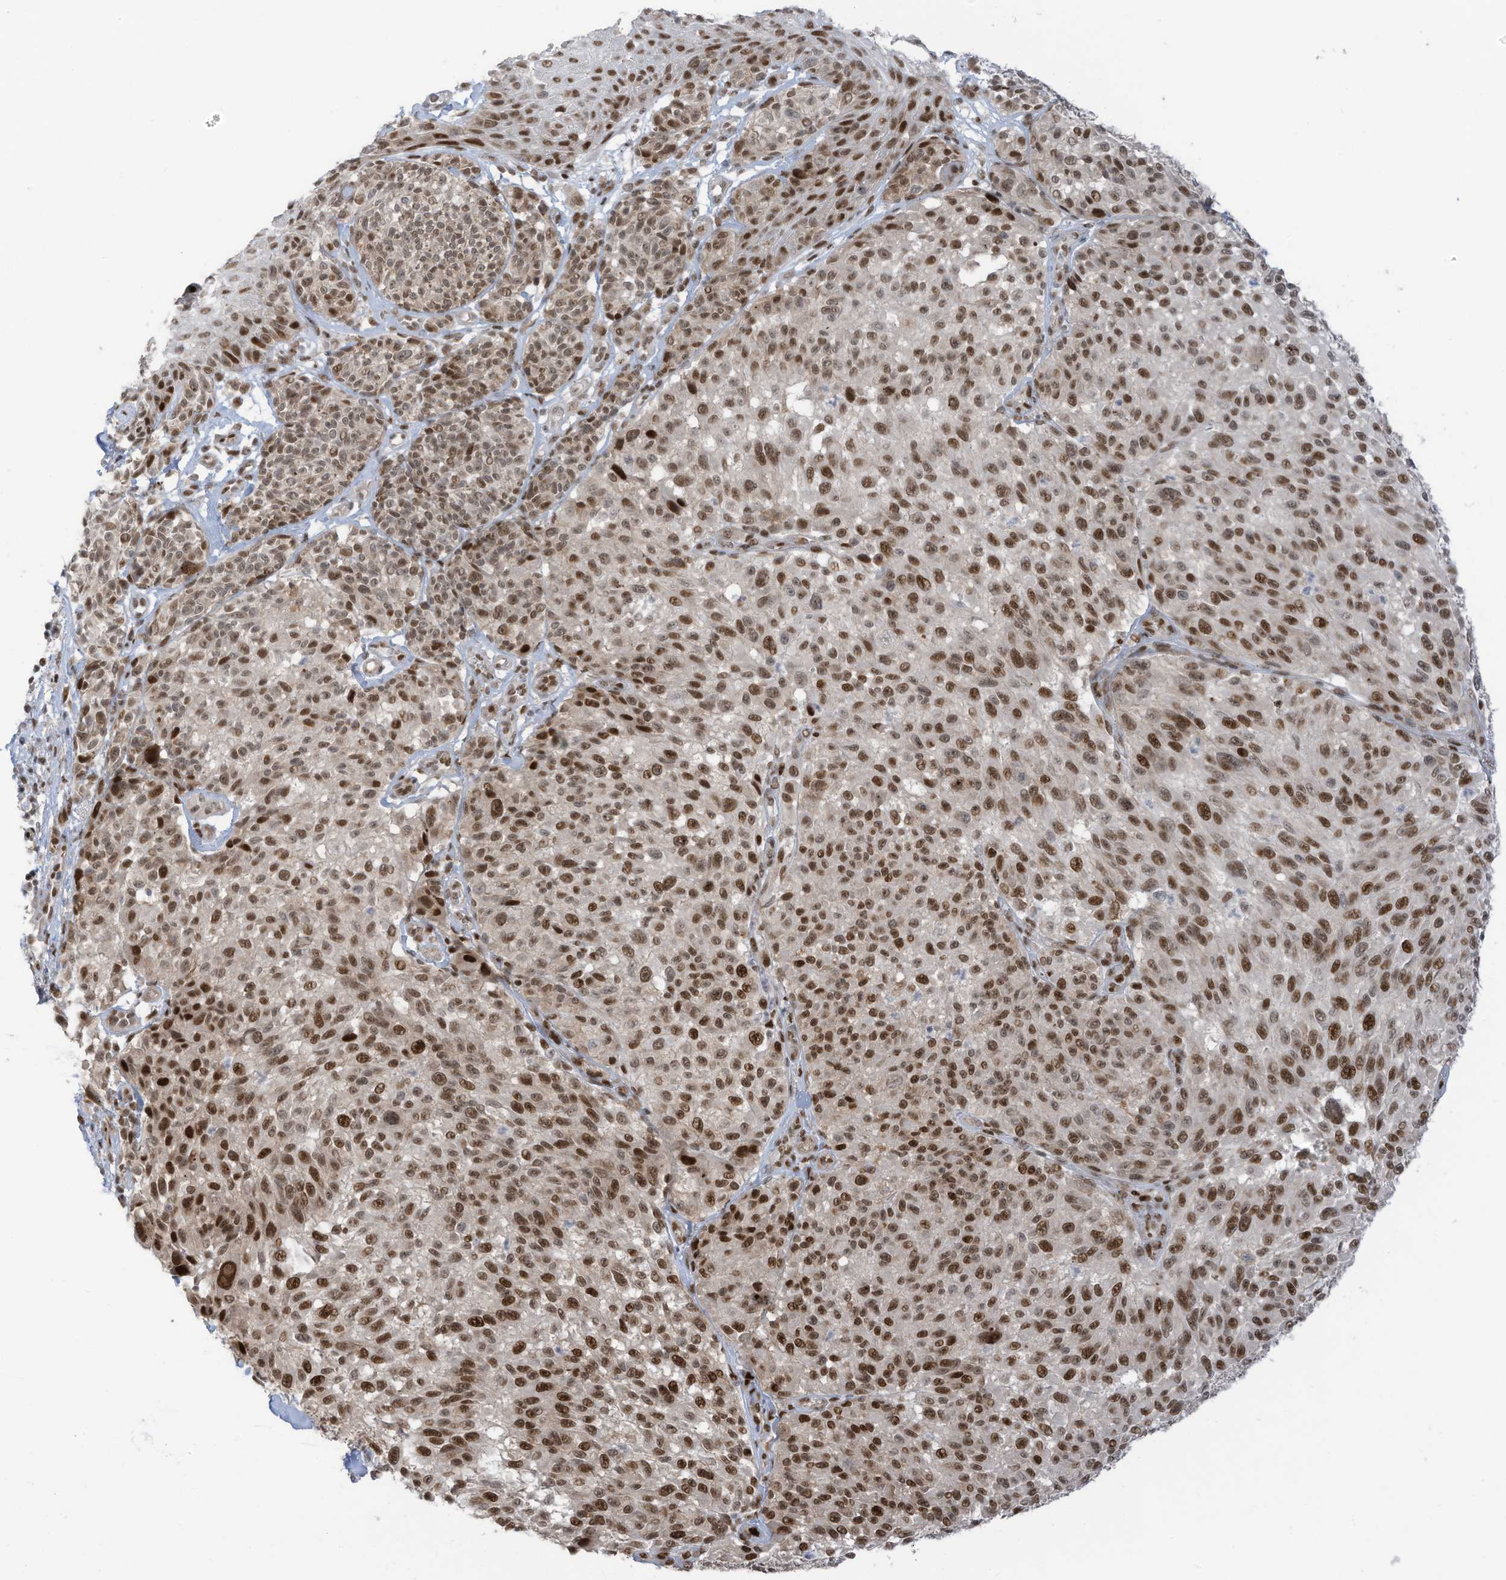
{"staining": {"intensity": "strong", "quantity": ">75%", "location": "nuclear"}, "tissue": "melanoma", "cell_type": "Tumor cells", "image_type": "cancer", "snomed": [{"axis": "morphology", "description": "Malignant melanoma, NOS"}, {"axis": "topography", "description": "Skin"}], "caption": "A high amount of strong nuclear positivity is seen in approximately >75% of tumor cells in melanoma tissue.", "gene": "ZCWPW2", "patient": {"sex": "male", "age": 83}}